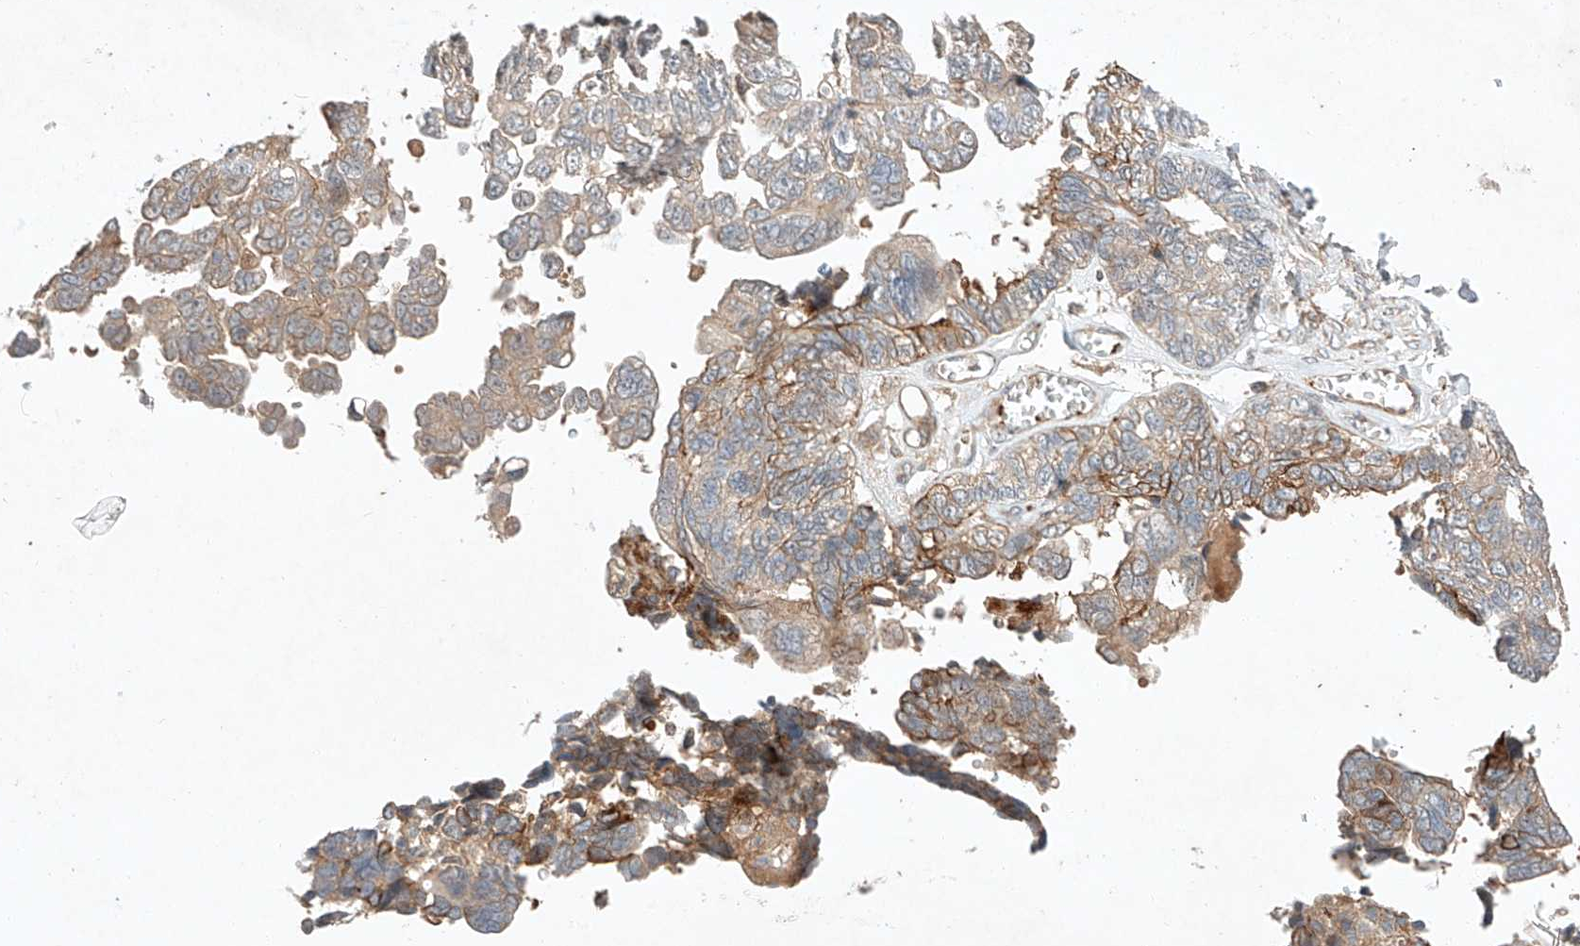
{"staining": {"intensity": "moderate", "quantity": "<25%", "location": "cytoplasmic/membranous"}, "tissue": "ovarian cancer", "cell_type": "Tumor cells", "image_type": "cancer", "snomed": [{"axis": "morphology", "description": "Cystadenocarcinoma, serous, NOS"}, {"axis": "topography", "description": "Ovary"}], "caption": "The histopathology image shows staining of ovarian cancer (serous cystadenocarcinoma), revealing moderate cytoplasmic/membranous protein positivity (brown color) within tumor cells.", "gene": "ARHGAP33", "patient": {"sex": "female", "age": 79}}